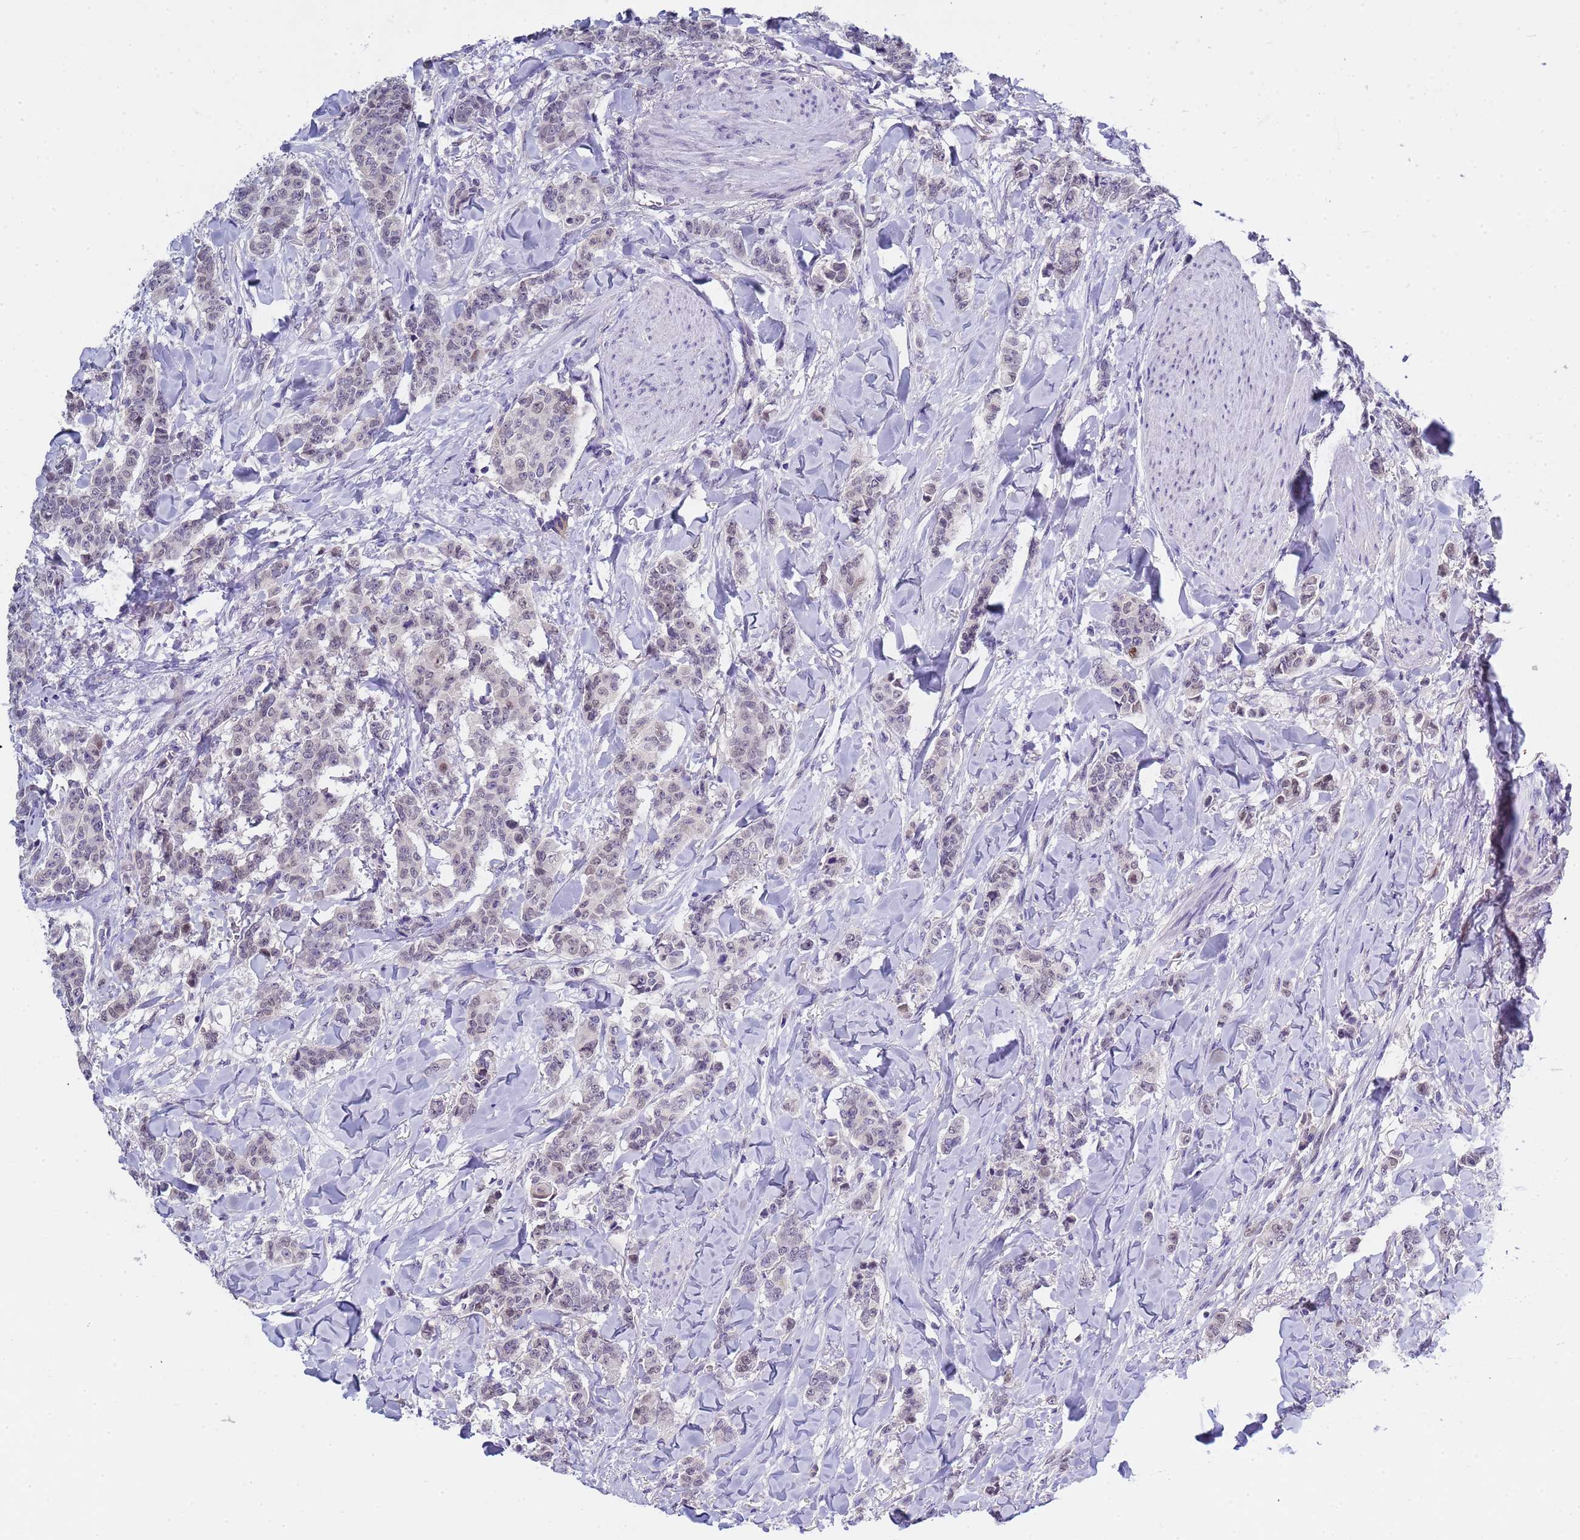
{"staining": {"intensity": "negative", "quantity": "none", "location": "none"}, "tissue": "breast cancer", "cell_type": "Tumor cells", "image_type": "cancer", "snomed": [{"axis": "morphology", "description": "Duct carcinoma"}, {"axis": "topography", "description": "Breast"}], "caption": "IHC micrograph of intraductal carcinoma (breast) stained for a protein (brown), which displays no staining in tumor cells. (Stains: DAB (3,3'-diaminobenzidine) immunohistochemistry (IHC) with hematoxylin counter stain, Microscopy: brightfield microscopy at high magnification).", "gene": "TRMT10A", "patient": {"sex": "female", "age": 40}}